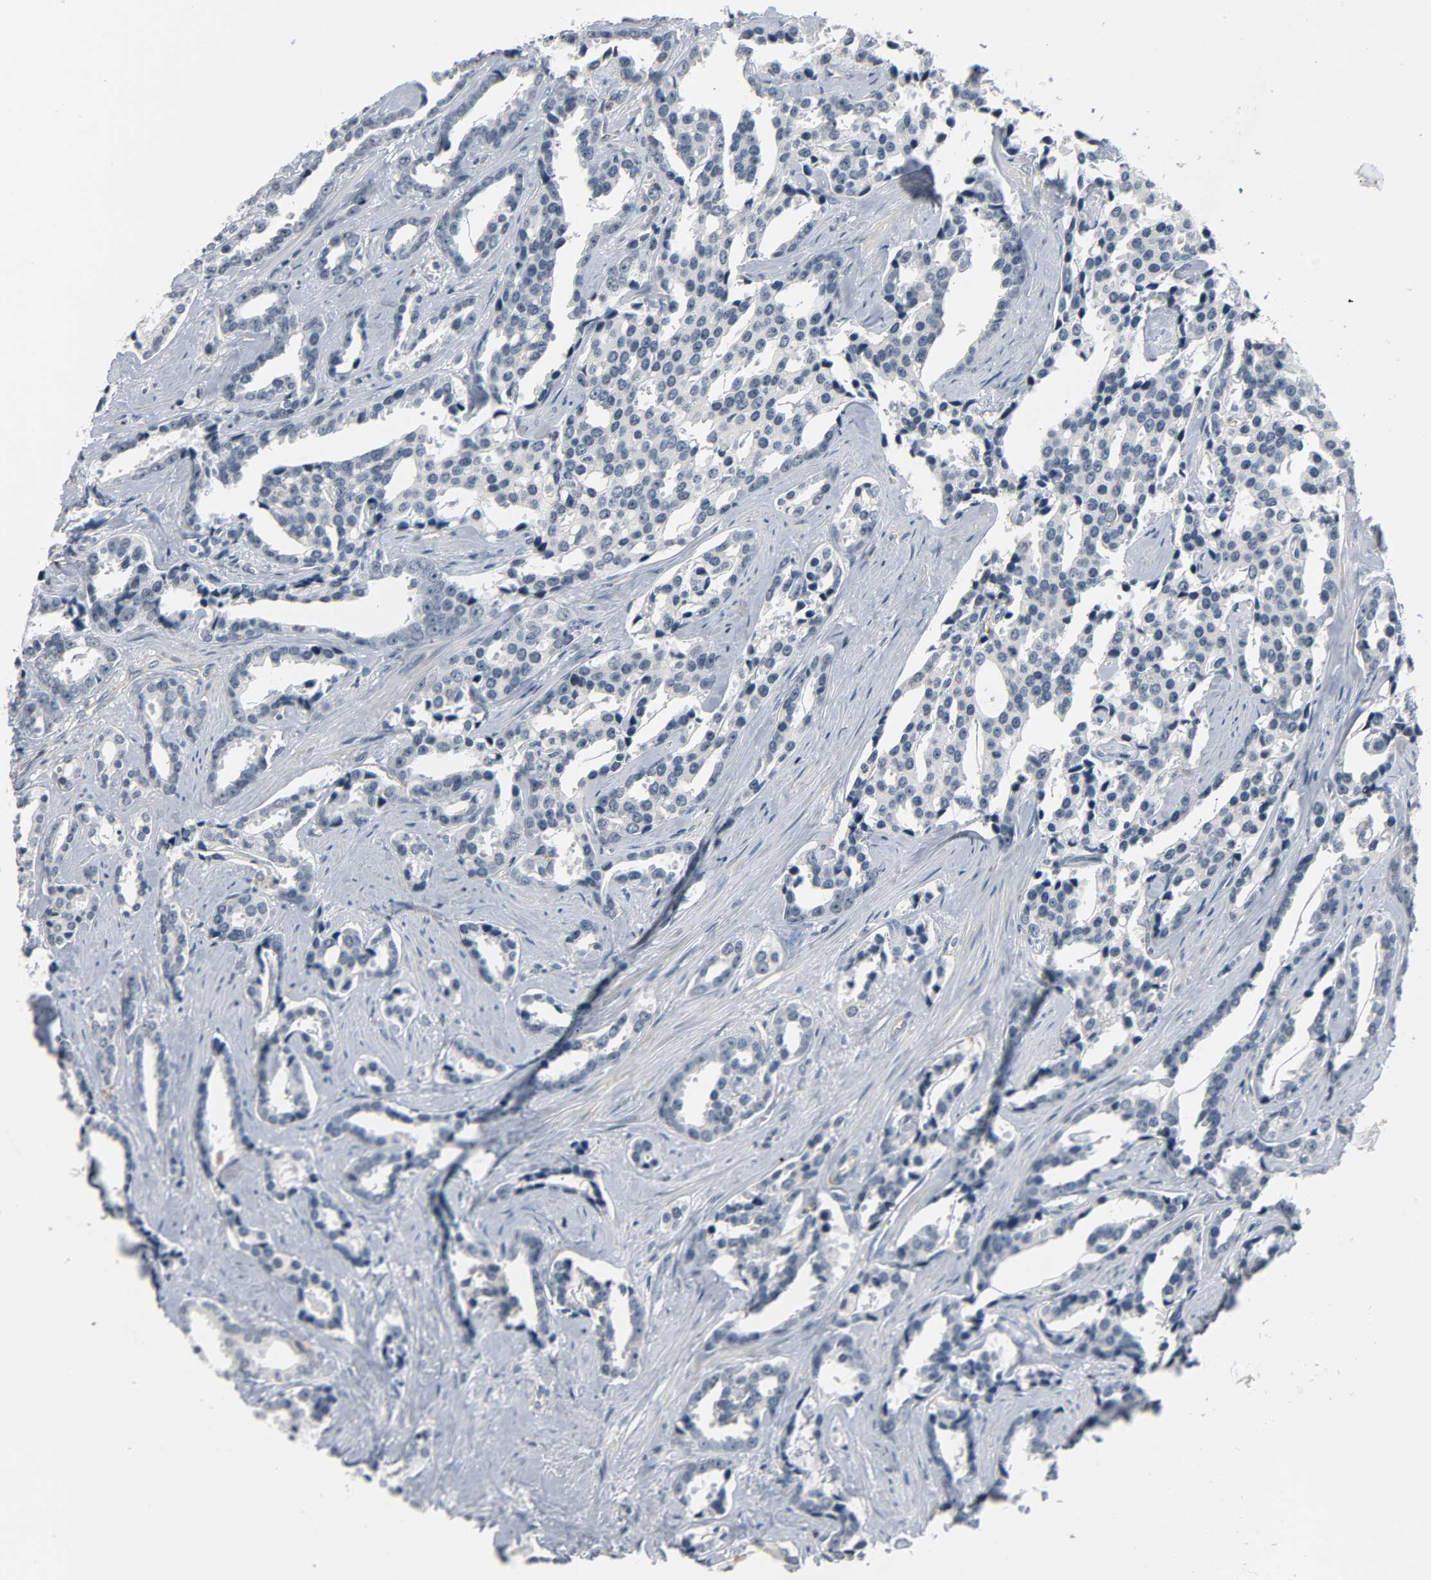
{"staining": {"intensity": "negative", "quantity": "none", "location": "none"}, "tissue": "prostate cancer", "cell_type": "Tumor cells", "image_type": "cancer", "snomed": [{"axis": "morphology", "description": "Adenocarcinoma, High grade"}, {"axis": "topography", "description": "Prostate"}], "caption": "A photomicrograph of human prostate adenocarcinoma (high-grade) is negative for staining in tumor cells. The staining was performed using DAB to visualize the protein expression in brown, while the nuclei were stained in blue with hematoxylin (Magnification: 20x).", "gene": "CD4", "patient": {"sex": "male", "age": 67}}